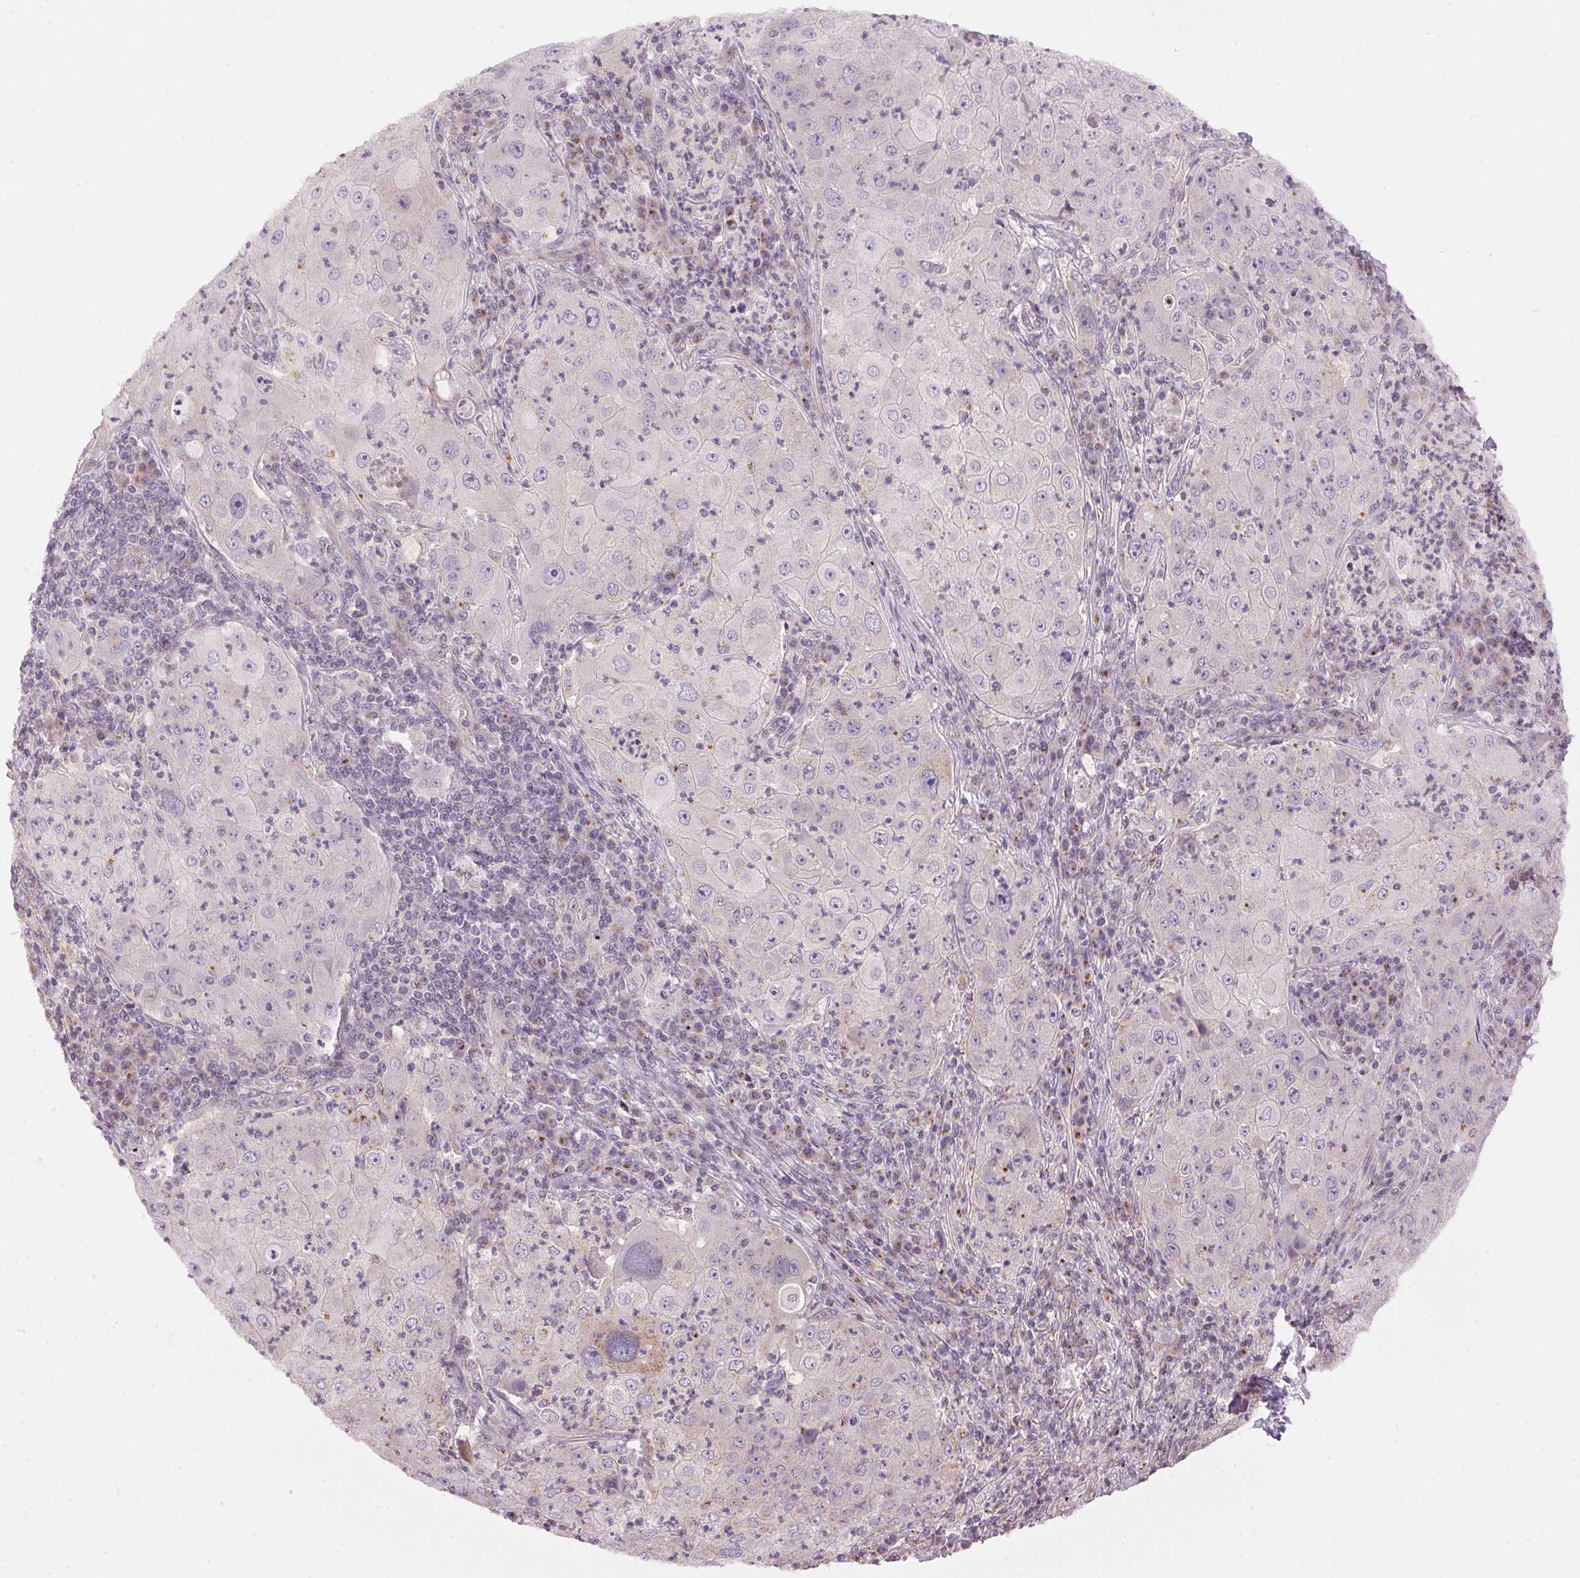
{"staining": {"intensity": "negative", "quantity": "none", "location": "none"}, "tissue": "lung cancer", "cell_type": "Tumor cells", "image_type": "cancer", "snomed": [{"axis": "morphology", "description": "Squamous cell carcinoma, NOS"}, {"axis": "topography", "description": "Lung"}], "caption": "Lung cancer was stained to show a protein in brown. There is no significant staining in tumor cells. (DAB (3,3'-diaminobenzidine) immunohistochemistry (IHC) visualized using brightfield microscopy, high magnification).", "gene": "GOLPH3", "patient": {"sex": "female", "age": 59}}